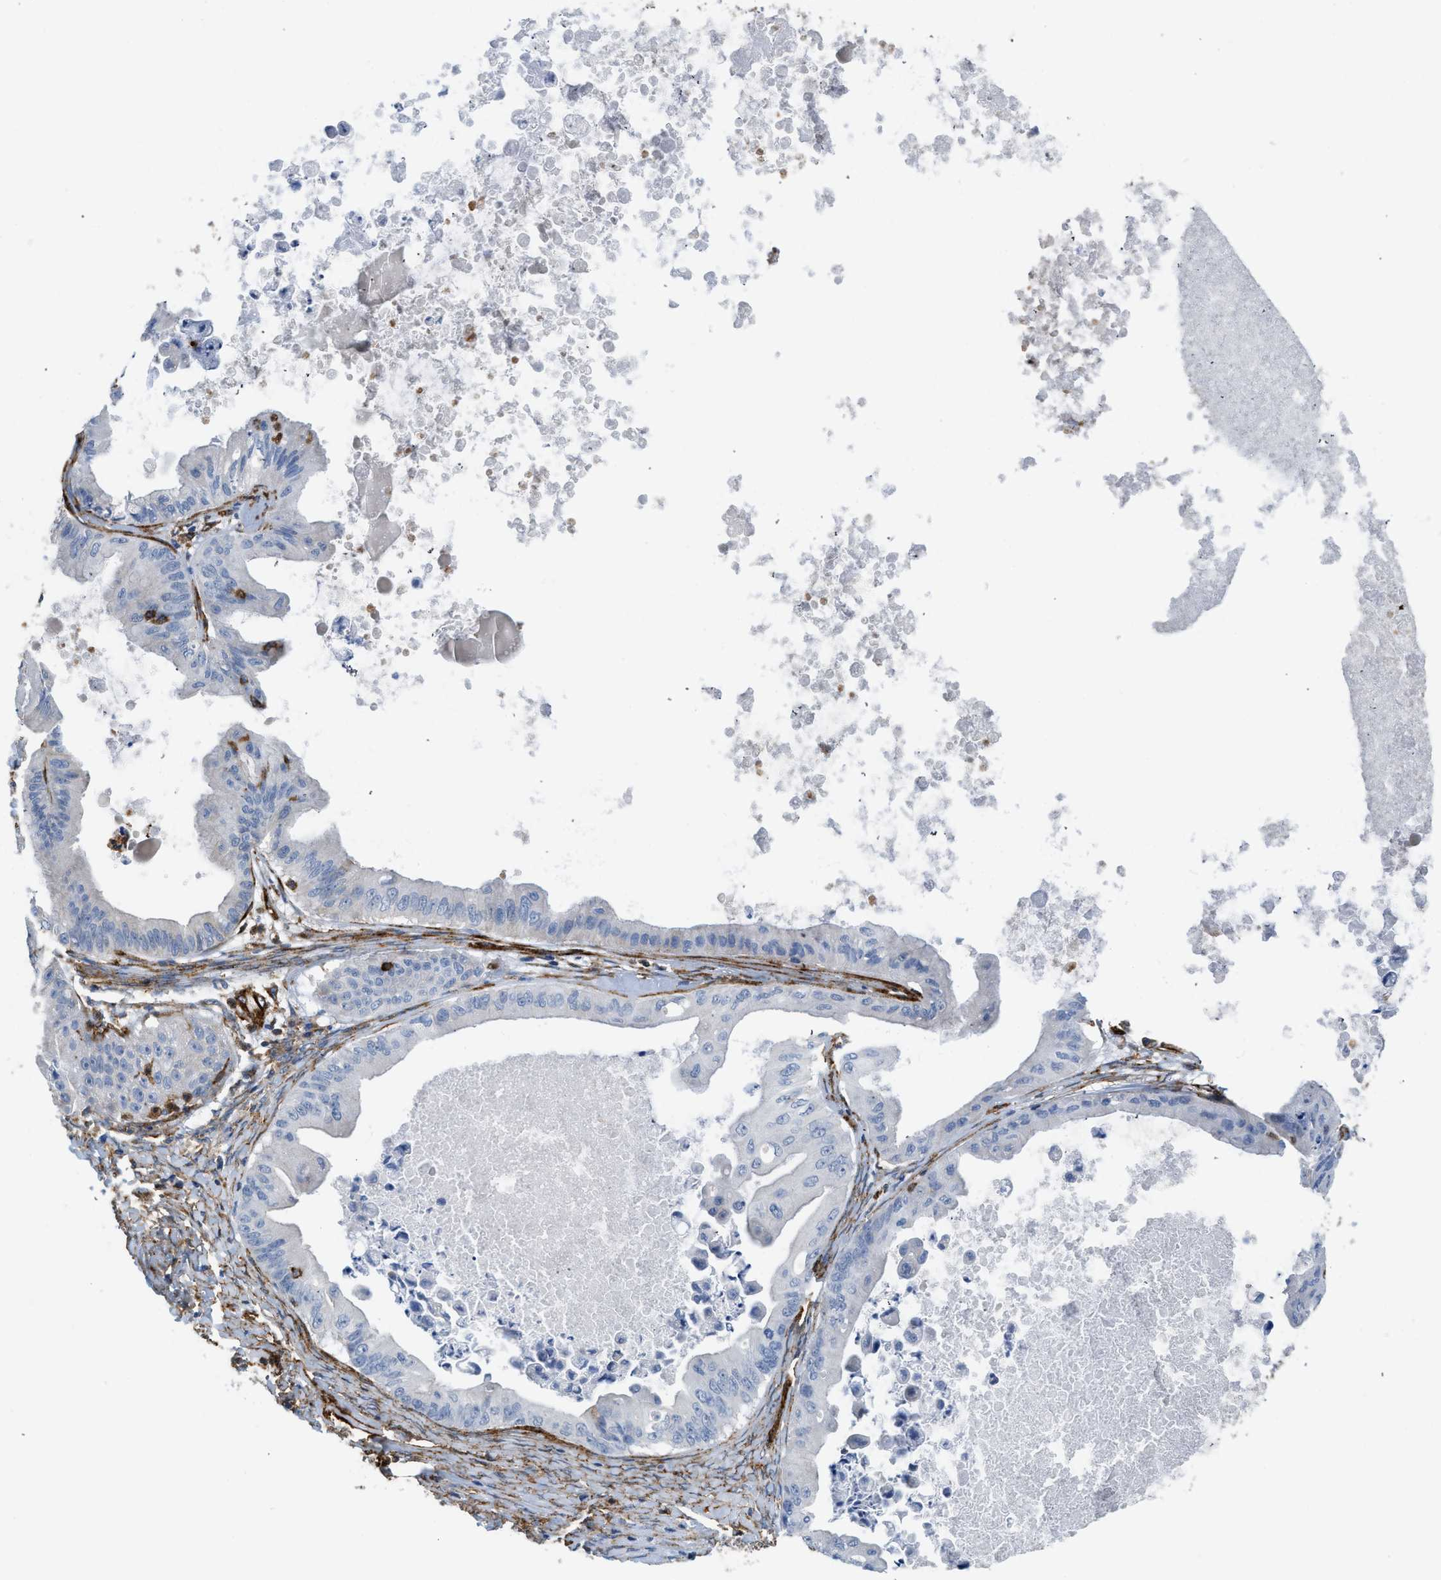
{"staining": {"intensity": "negative", "quantity": "none", "location": "none"}, "tissue": "ovarian cancer", "cell_type": "Tumor cells", "image_type": "cancer", "snomed": [{"axis": "morphology", "description": "Cystadenocarcinoma, mucinous, NOS"}, {"axis": "topography", "description": "Ovary"}], "caption": "Immunohistochemical staining of human ovarian mucinous cystadenocarcinoma demonstrates no significant expression in tumor cells.", "gene": "HIP1", "patient": {"sex": "female", "age": 37}}